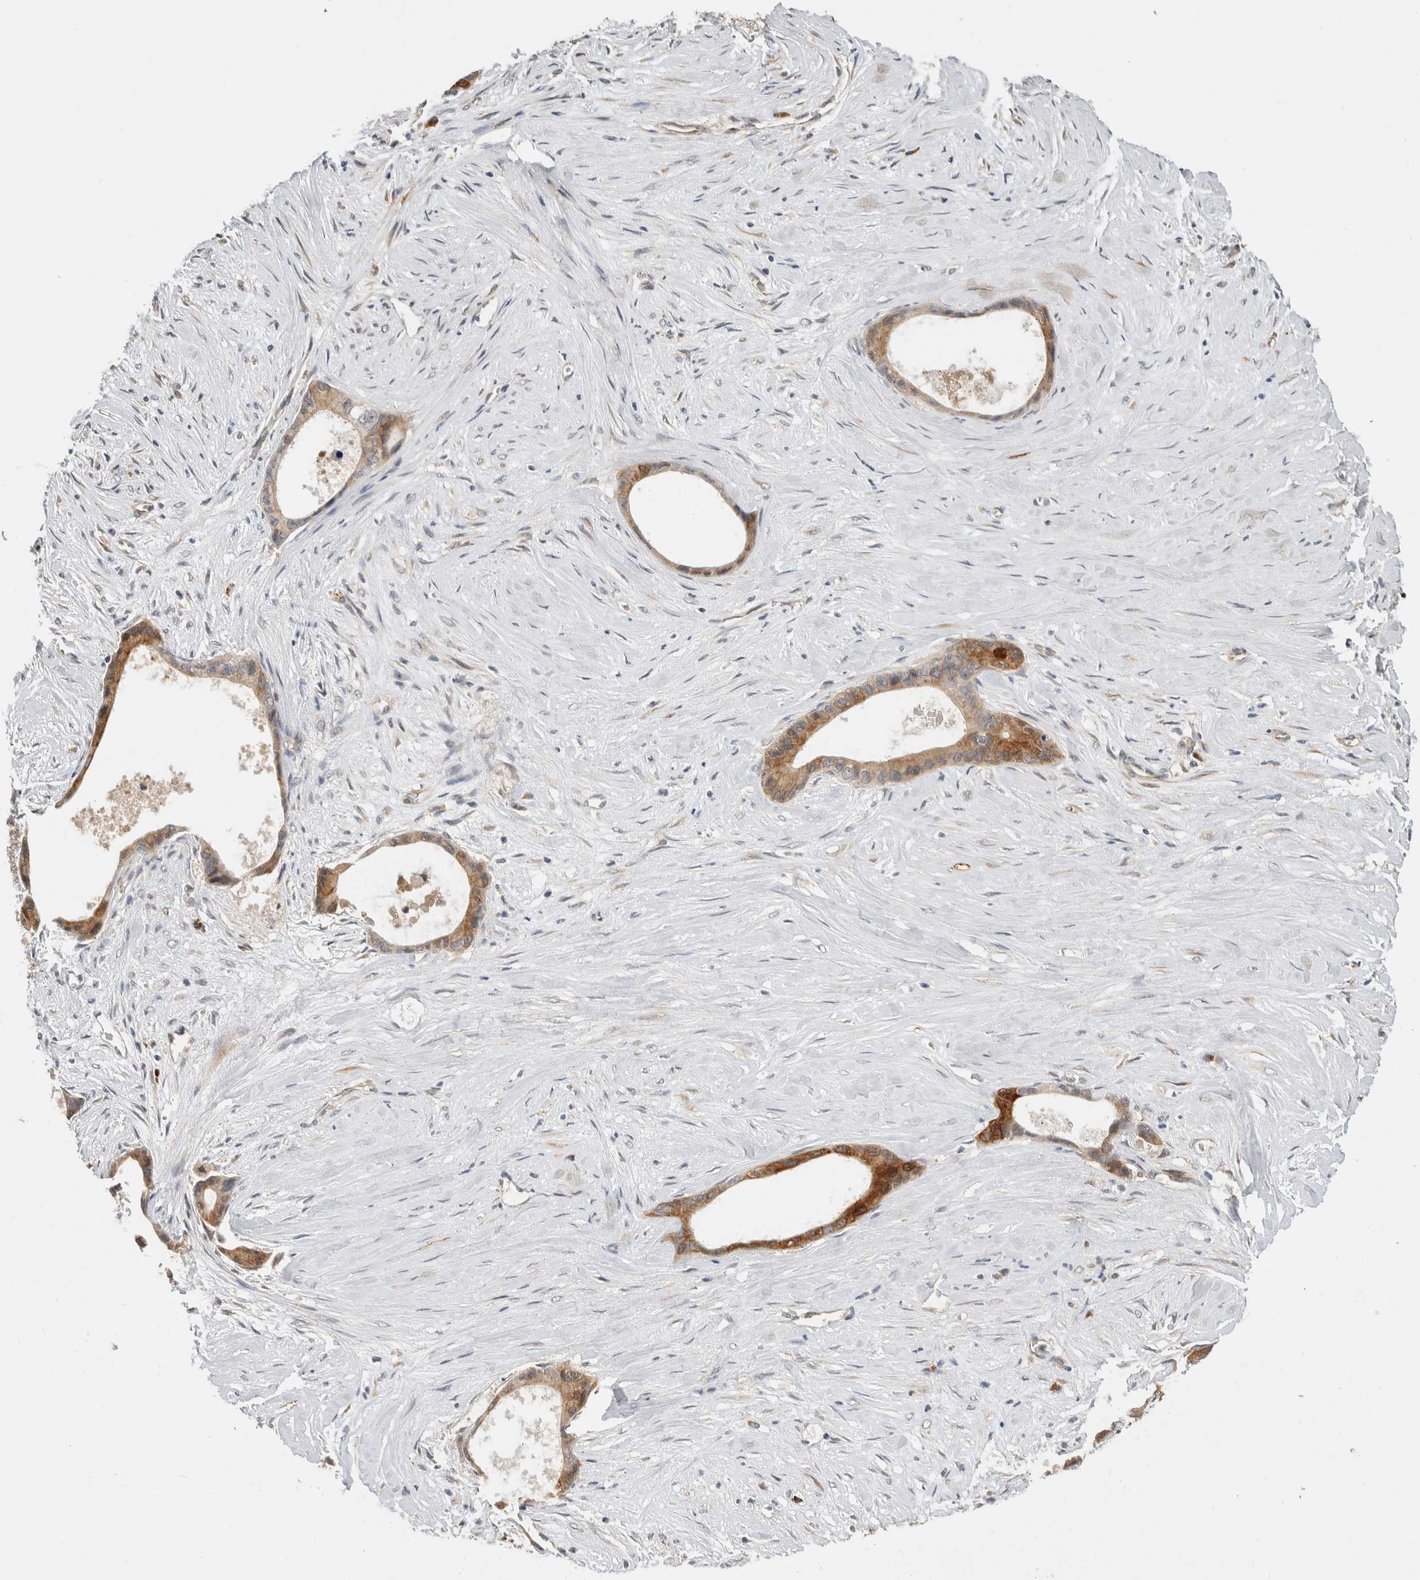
{"staining": {"intensity": "moderate", "quantity": ">75%", "location": "cytoplasmic/membranous"}, "tissue": "liver cancer", "cell_type": "Tumor cells", "image_type": "cancer", "snomed": [{"axis": "morphology", "description": "Cholangiocarcinoma"}, {"axis": "topography", "description": "Liver"}], "caption": "This image reveals IHC staining of cholangiocarcinoma (liver), with medium moderate cytoplasmic/membranous staining in approximately >75% of tumor cells.", "gene": "APOL2", "patient": {"sex": "female", "age": 55}}